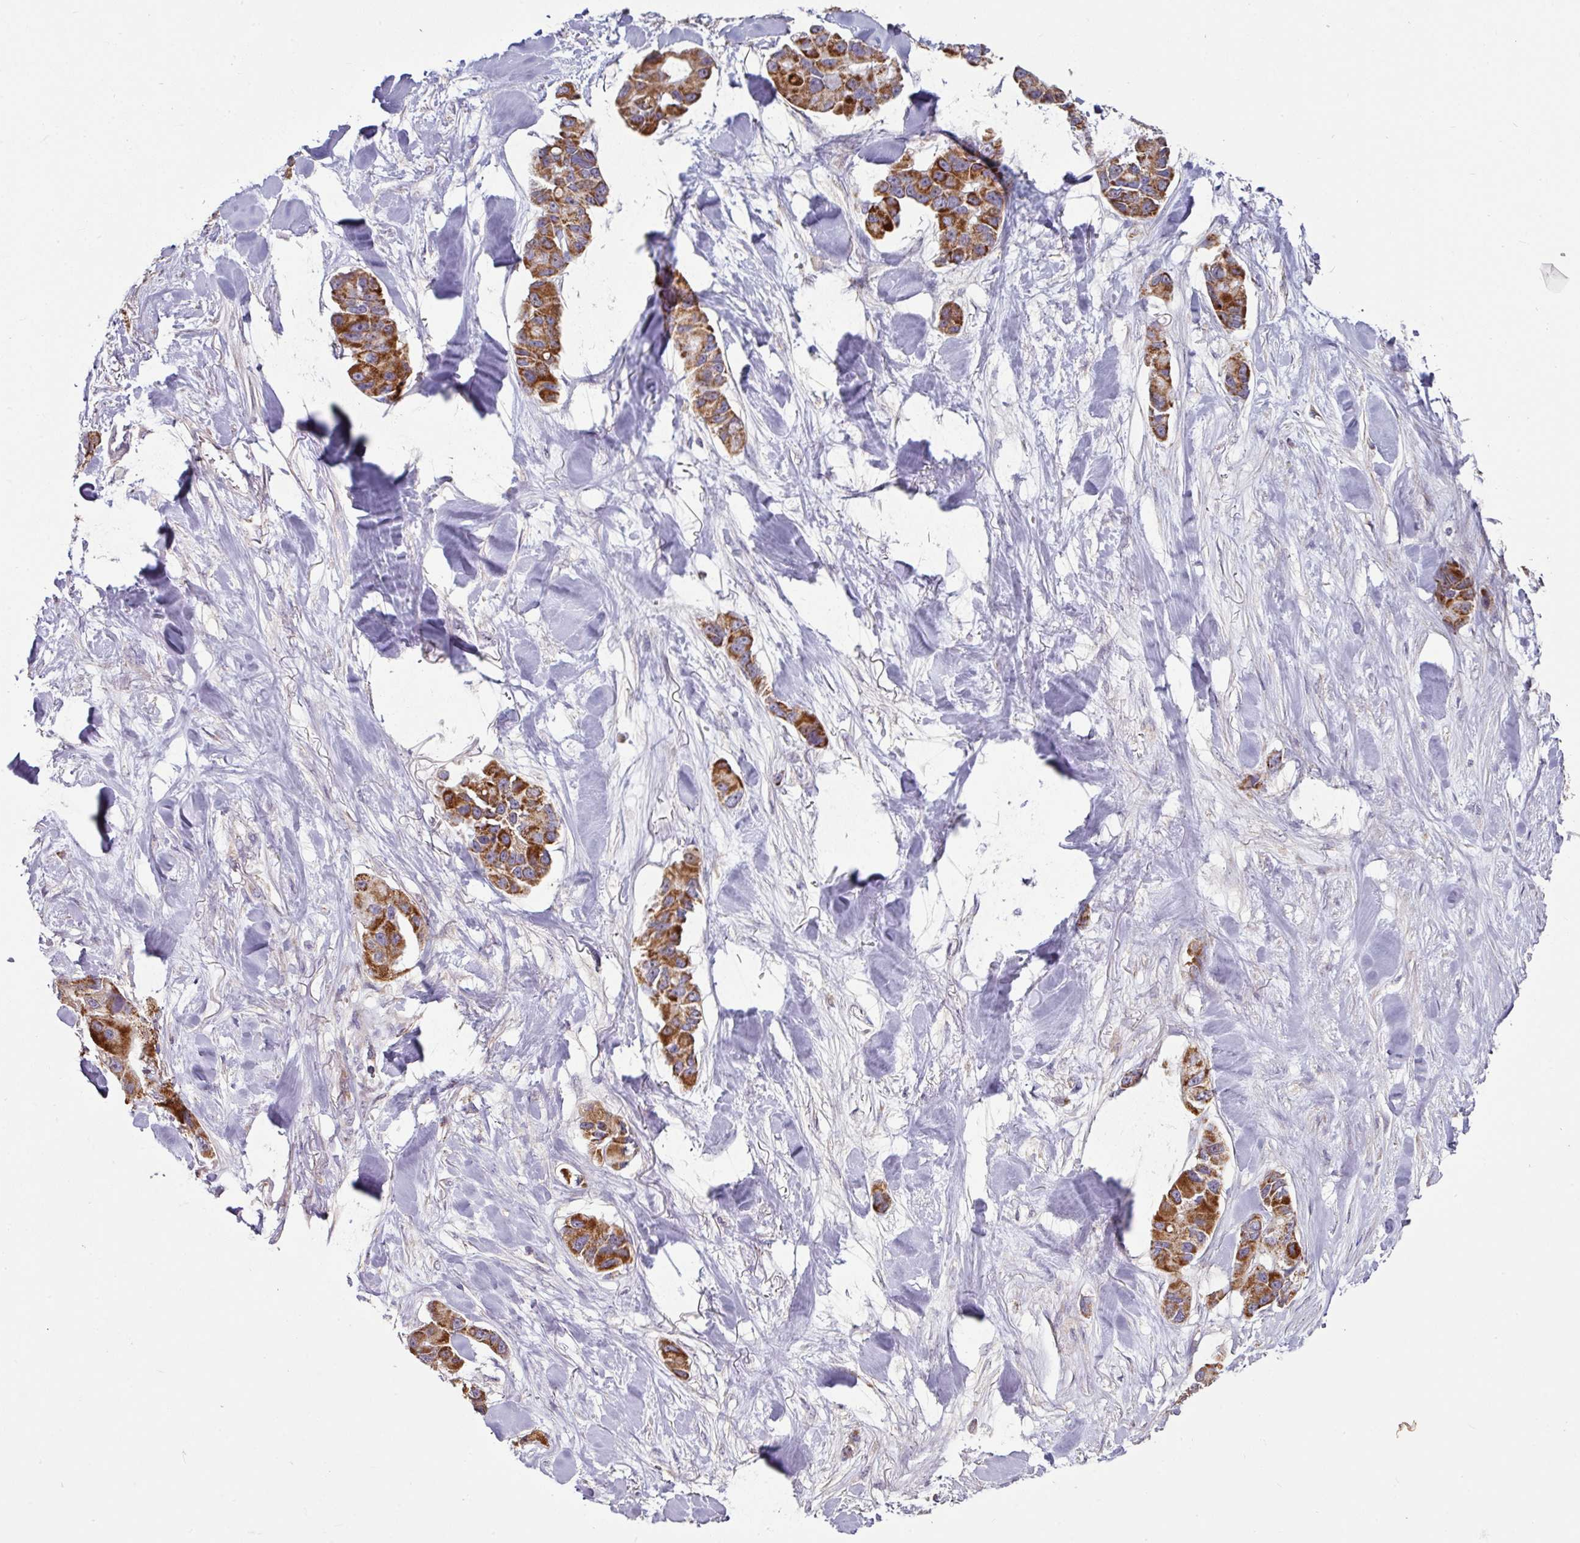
{"staining": {"intensity": "strong", "quantity": ">75%", "location": "cytoplasmic/membranous"}, "tissue": "lung cancer", "cell_type": "Tumor cells", "image_type": "cancer", "snomed": [{"axis": "morphology", "description": "Adenocarcinoma, NOS"}, {"axis": "topography", "description": "Lung"}], "caption": "Immunohistochemistry image of neoplastic tissue: human lung adenocarcinoma stained using immunohistochemistry demonstrates high levels of strong protein expression localized specifically in the cytoplasmic/membranous of tumor cells, appearing as a cytoplasmic/membranous brown color.", "gene": "OR2D3", "patient": {"sex": "female", "age": 54}}